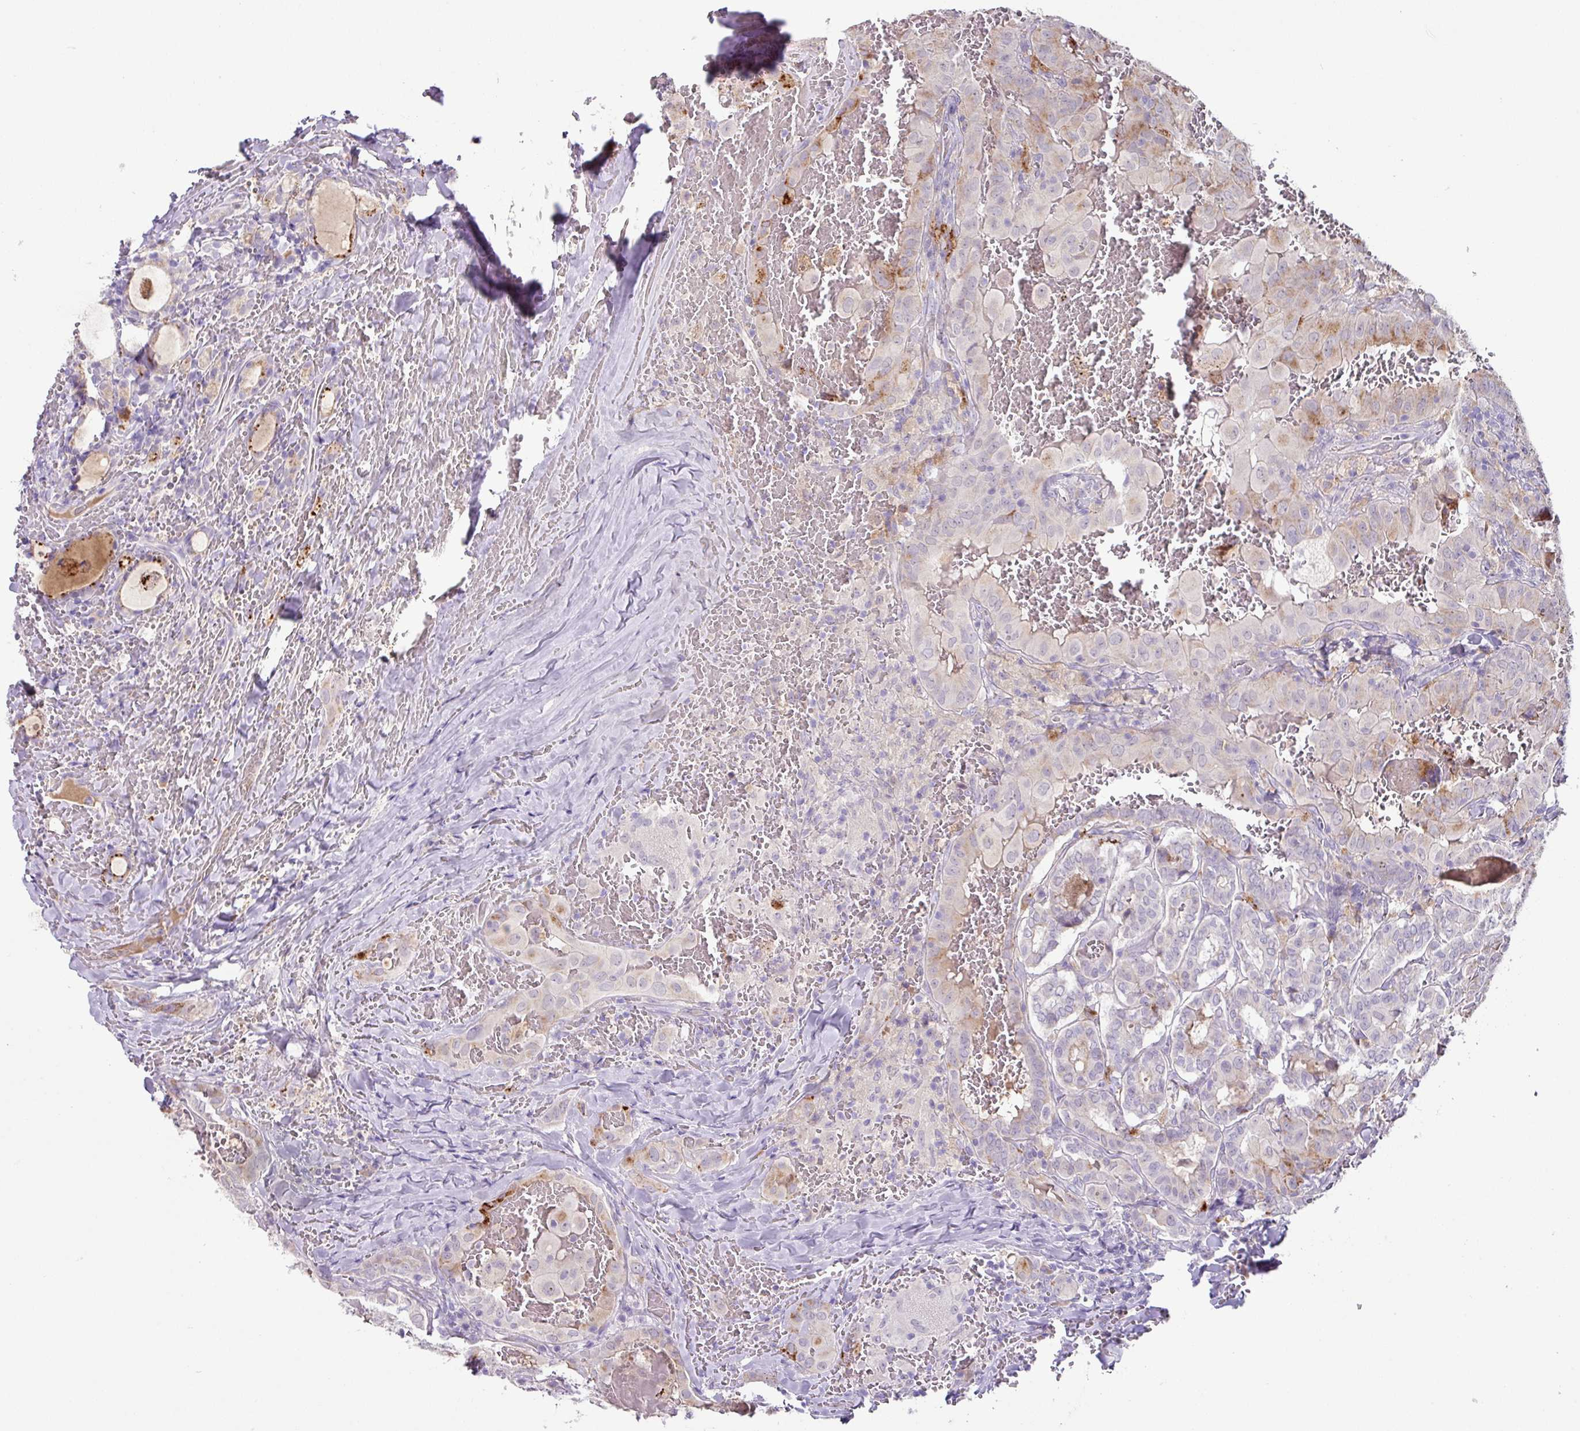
{"staining": {"intensity": "moderate", "quantity": "<25%", "location": "cytoplasmic/membranous"}, "tissue": "thyroid cancer", "cell_type": "Tumor cells", "image_type": "cancer", "snomed": [{"axis": "morphology", "description": "Papillary adenocarcinoma, NOS"}, {"axis": "topography", "description": "Thyroid gland"}], "caption": "Brown immunohistochemical staining in thyroid papillary adenocarcinoma exhibits moderate cytoplasmic/membranous staining in approximately <25% of tumor cells.", "gene": "PLEKHH3", "patient": {"sex": "female", "age": 72}}